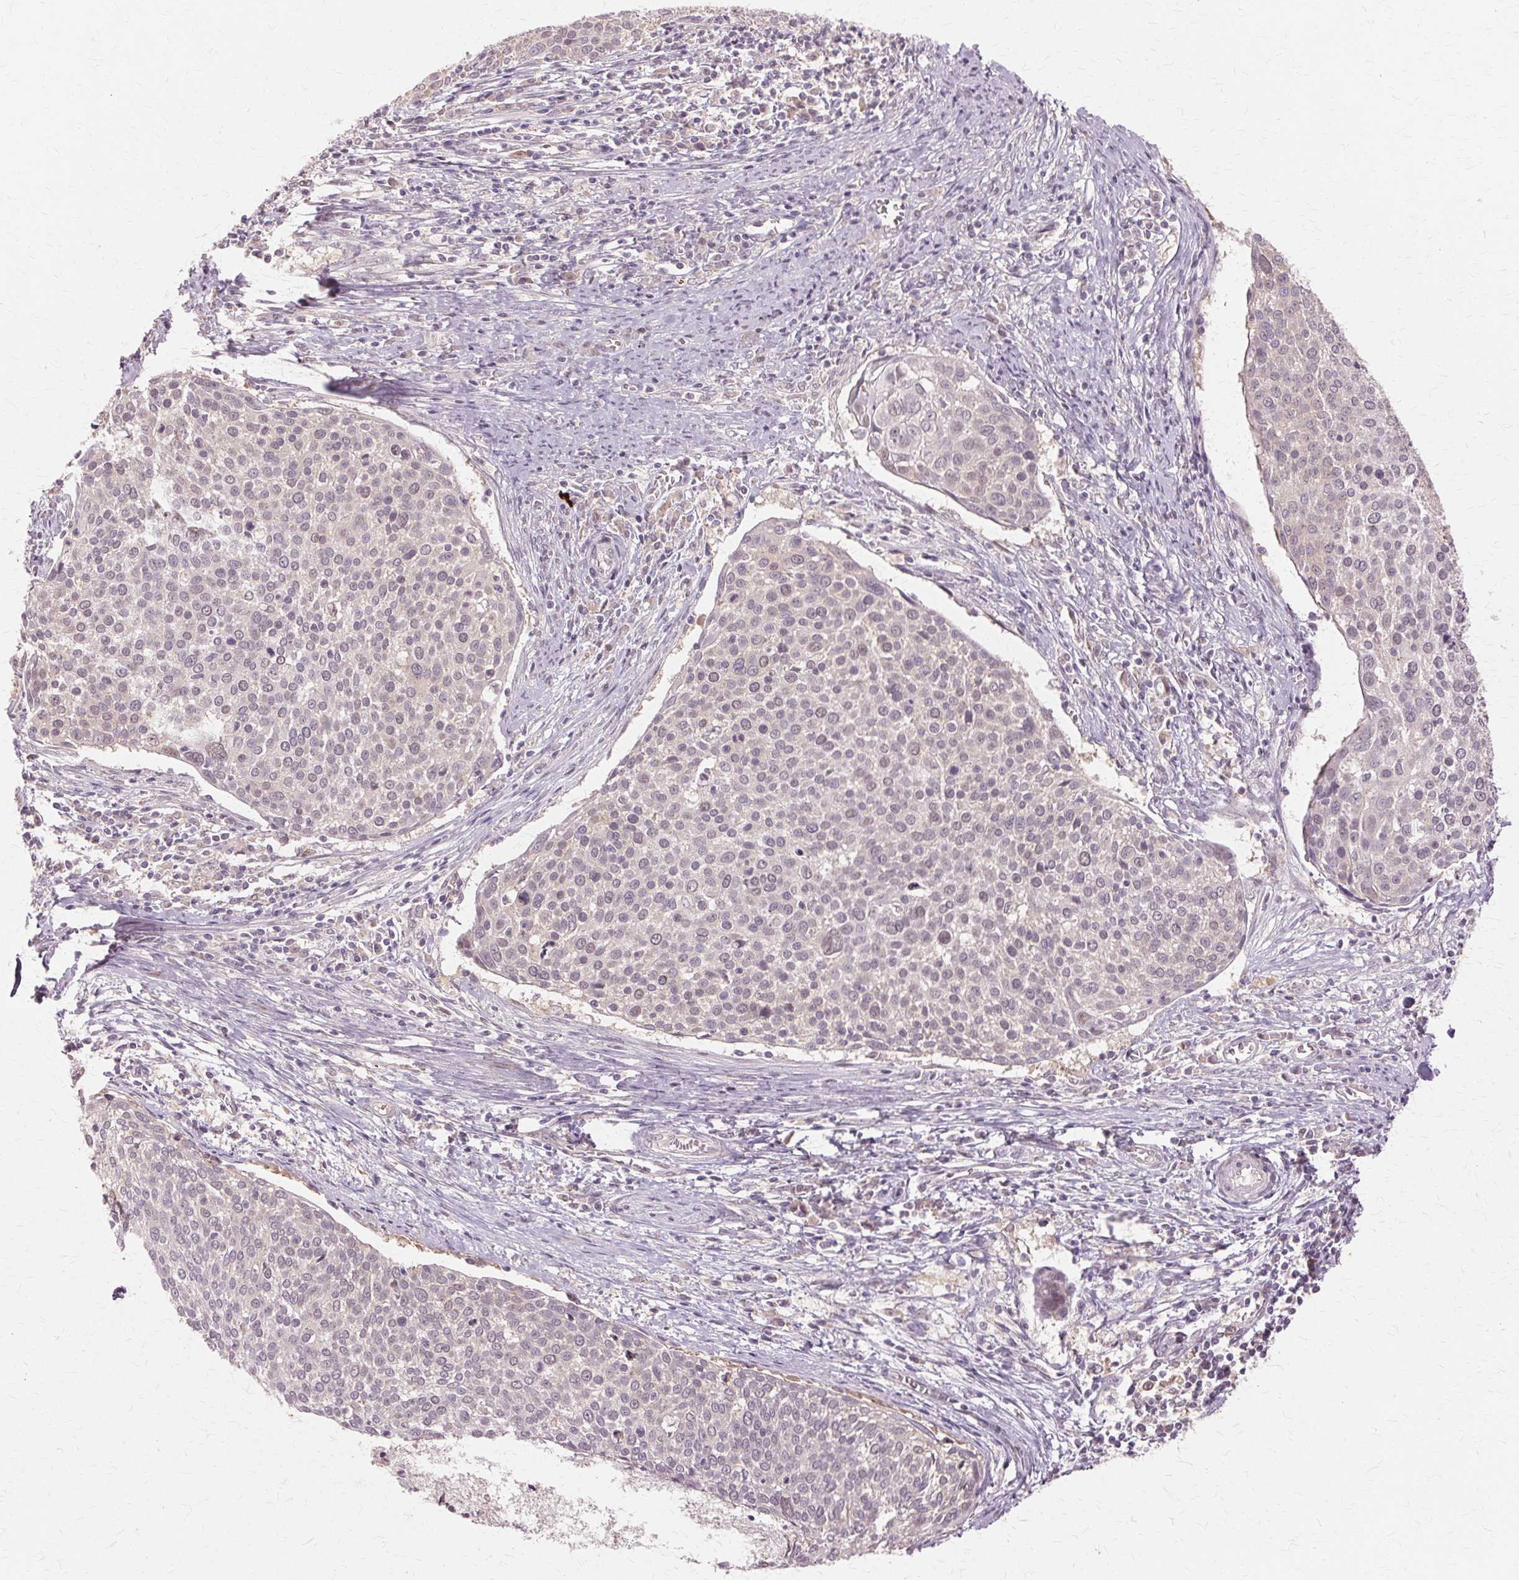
{"staining": {"intensity": "weak", "quantity": "<25%", "location": "nuclear"}, "tissue": "cervical cancer", "cell_type": "Tumor cells", "image_type": "cancer", "snomed": [{"axis": "morphology", "description": "Squamous cell carcinoma, NOS"}, {"axis": "topography", "description": "Cervix"}], "caption": "Immunohistochemical staining of cervical cancer (squamous cell carcinoma) reveals no significant staining in tumor cells.", "gene": "PRMT5", "patient": {"sex": "female", "age": 39}}